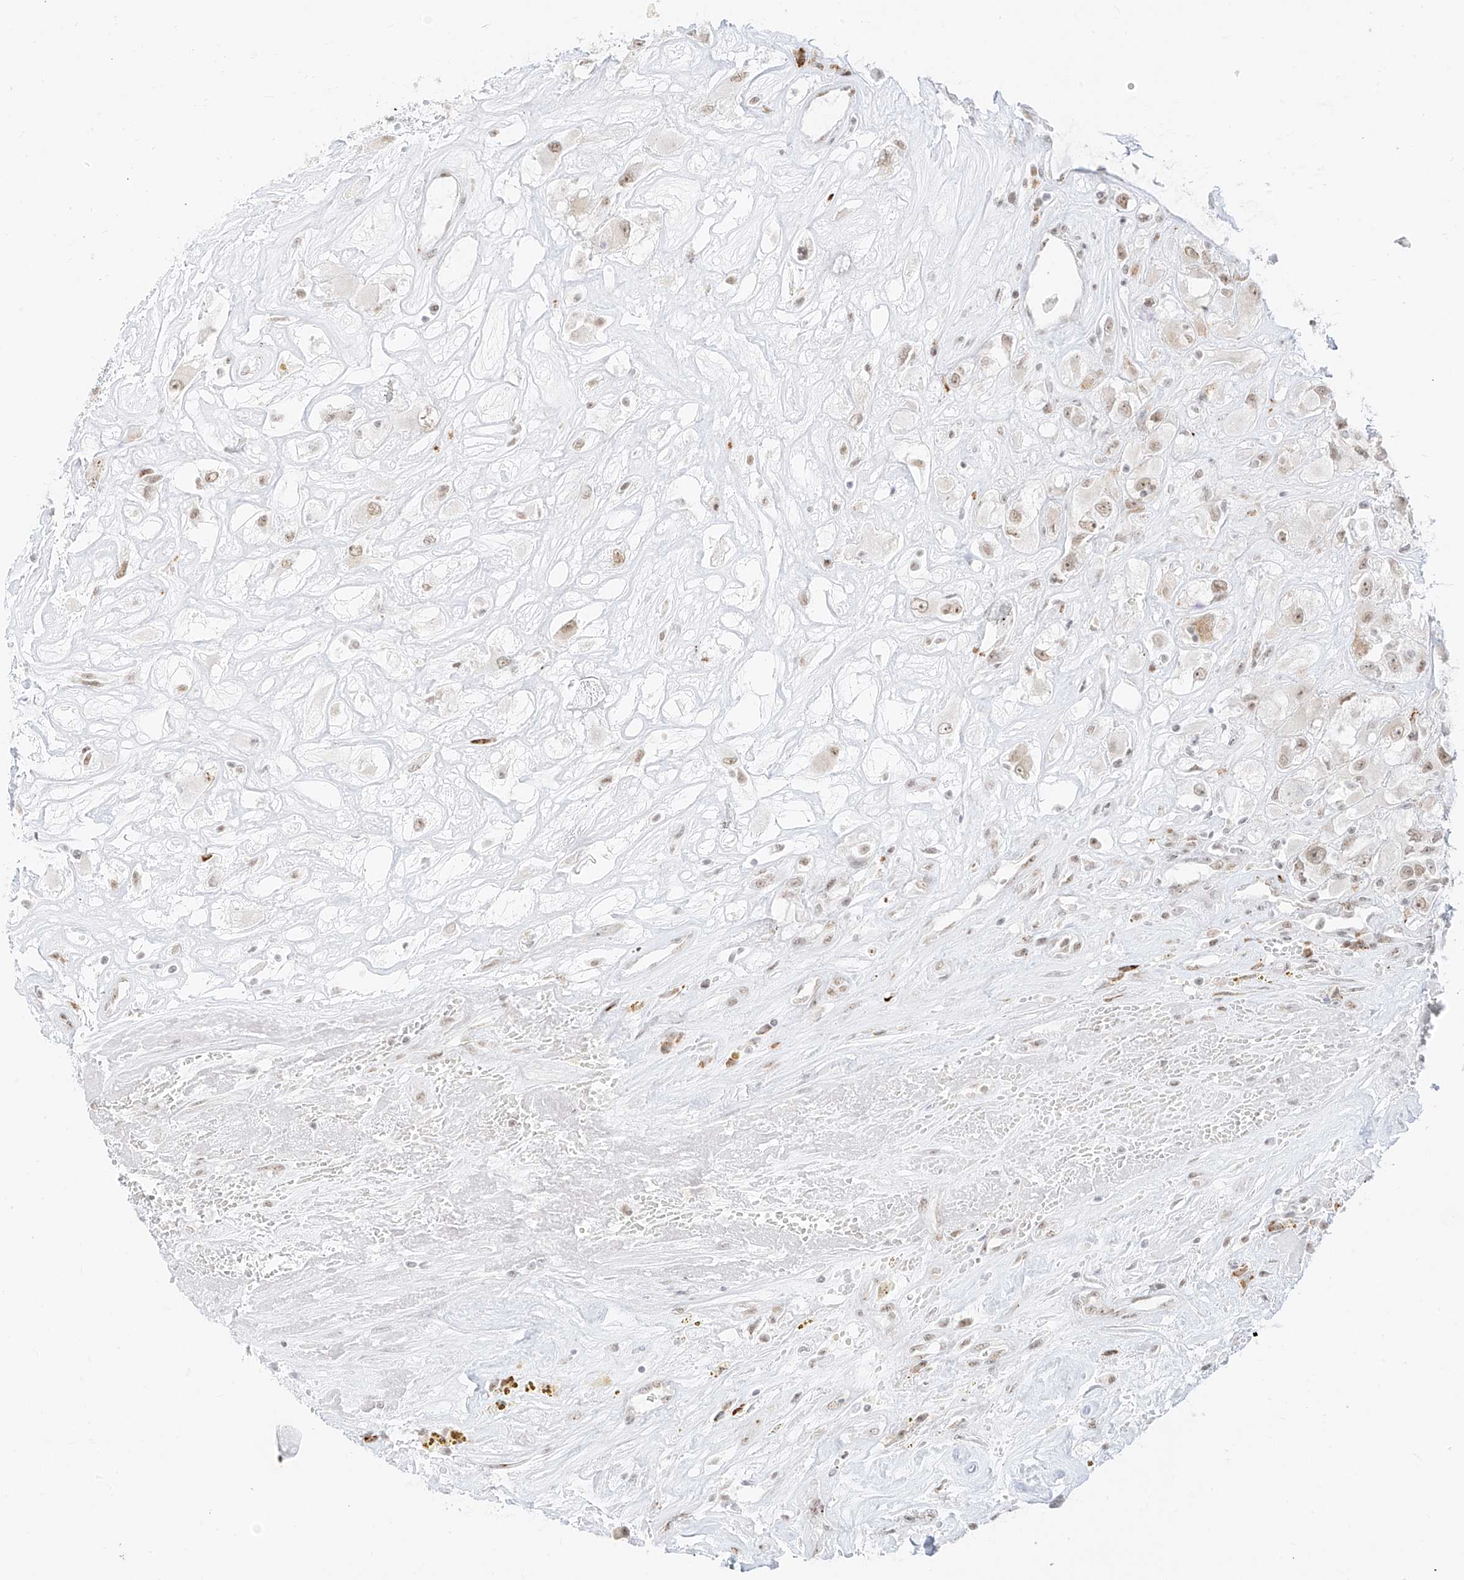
{"staining": {"intensity": "weak", "quantity": ">75%", "location": "nuclear"}, "tissue": "renal cancer", "cell_type": "Tumor cells", "image_type": "cancer", "snomed": [{"axis": "morphology", "description": "Adenocarcinoma, NOS"}, {"axis": "topography", "description": "Kidney"}], "caption": "A histopathology image of renal adenocarcinoma stained for a protein shows weak nuclear brown staining in tumor cells. Ihc stains the protein in brown and the nuclei are stained blue.", "gene": "SUPT5H", "patient": {"sex": "female", "age": 52}}